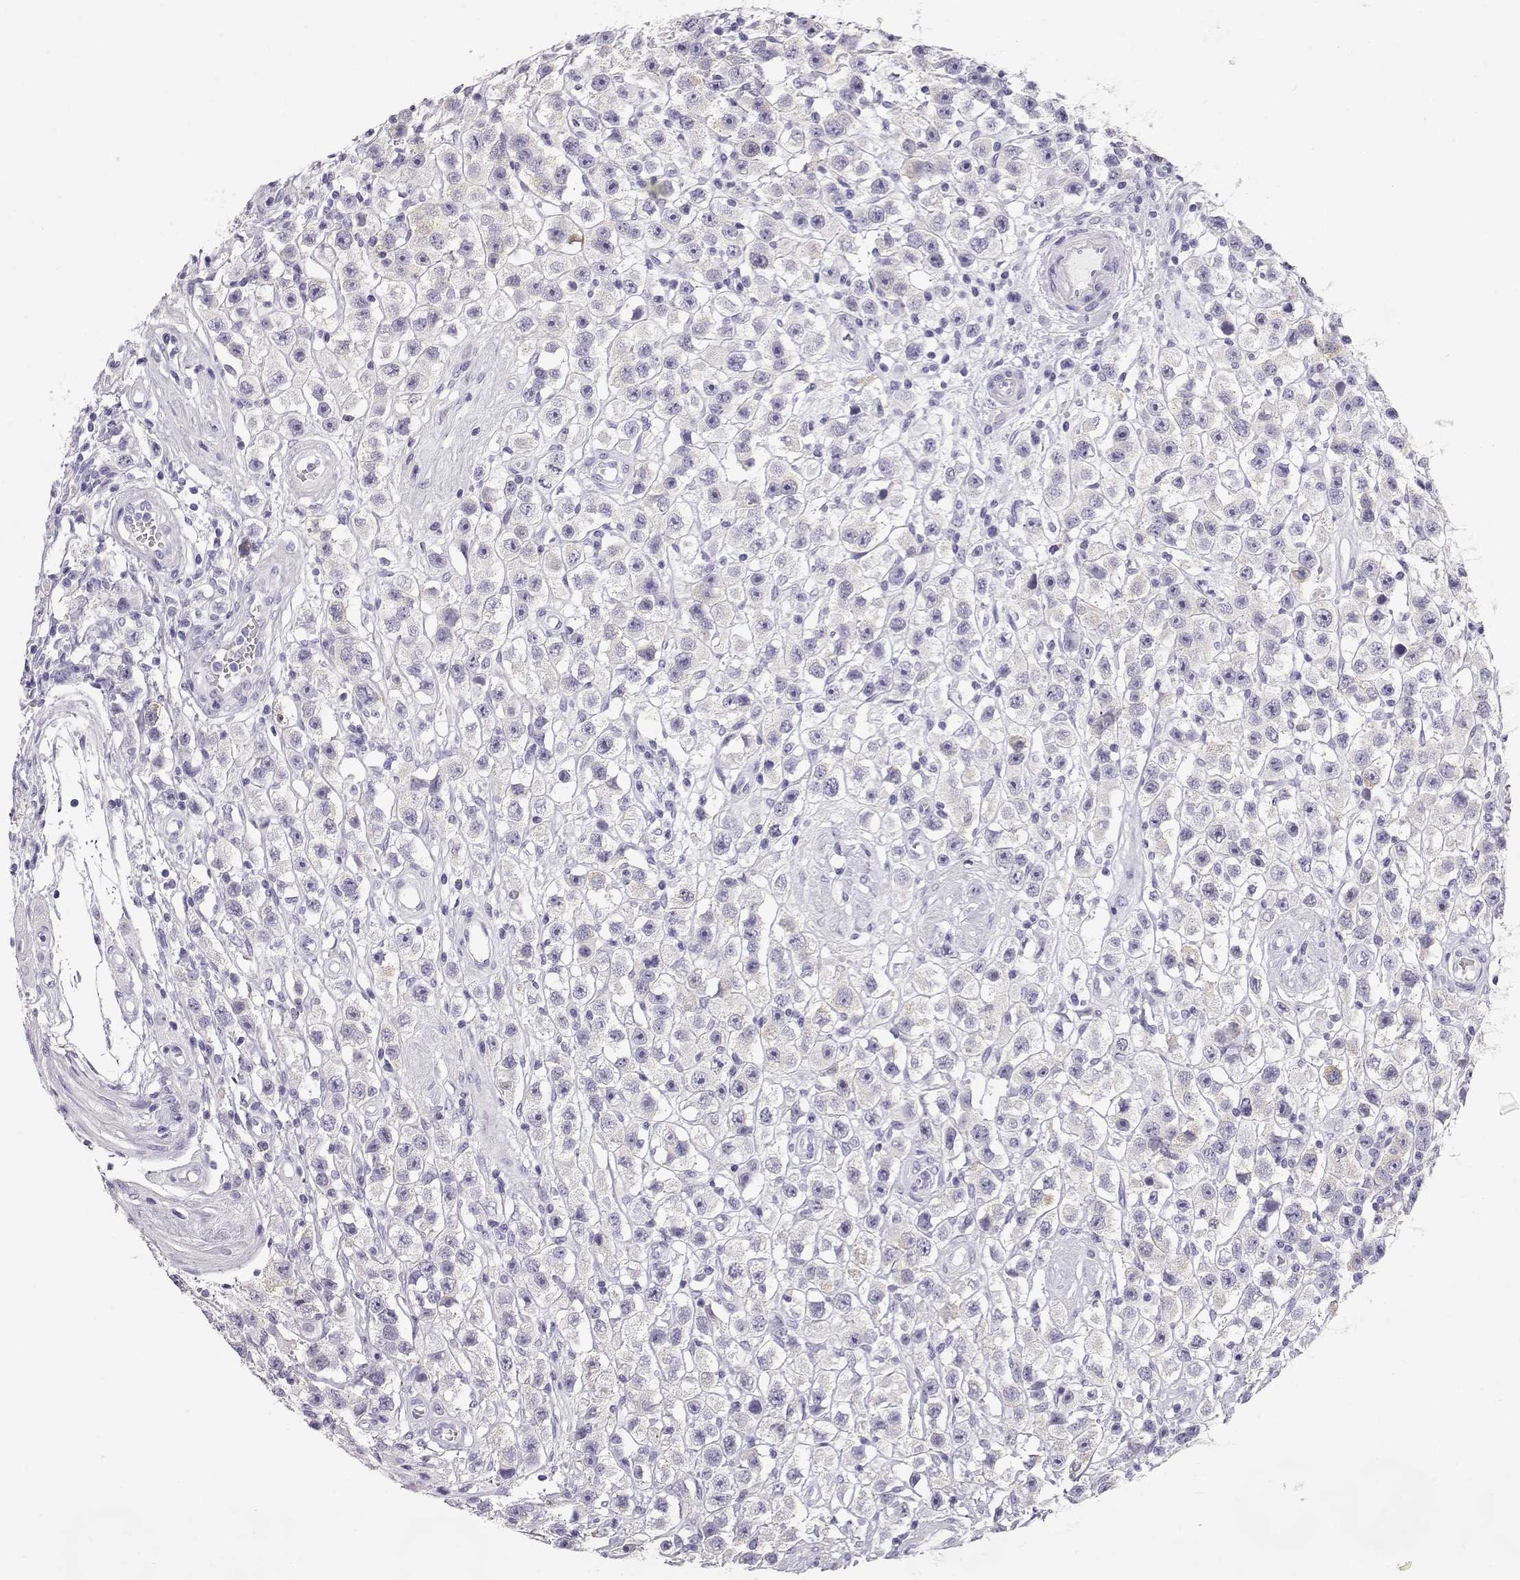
{"staining": {"intensity": "negative", "quantity": "none", "location": "none"}, "tissue": "testis cancer", "cell_type": "Tumor cells", "image_type": "cancer", "snomed": [{"axis": "morphology", "description": "Seminoma, NOS"}, {"axis": "topography", "description": "Testis"}], "caption": "DAB (3,3'-diaminobenzidine) immunohistochemical staining of testis seminoma shows no significant positivity in tumor cells.", "gene": "MAGEC1", "patient": {"sex": "male", "age": 45}}